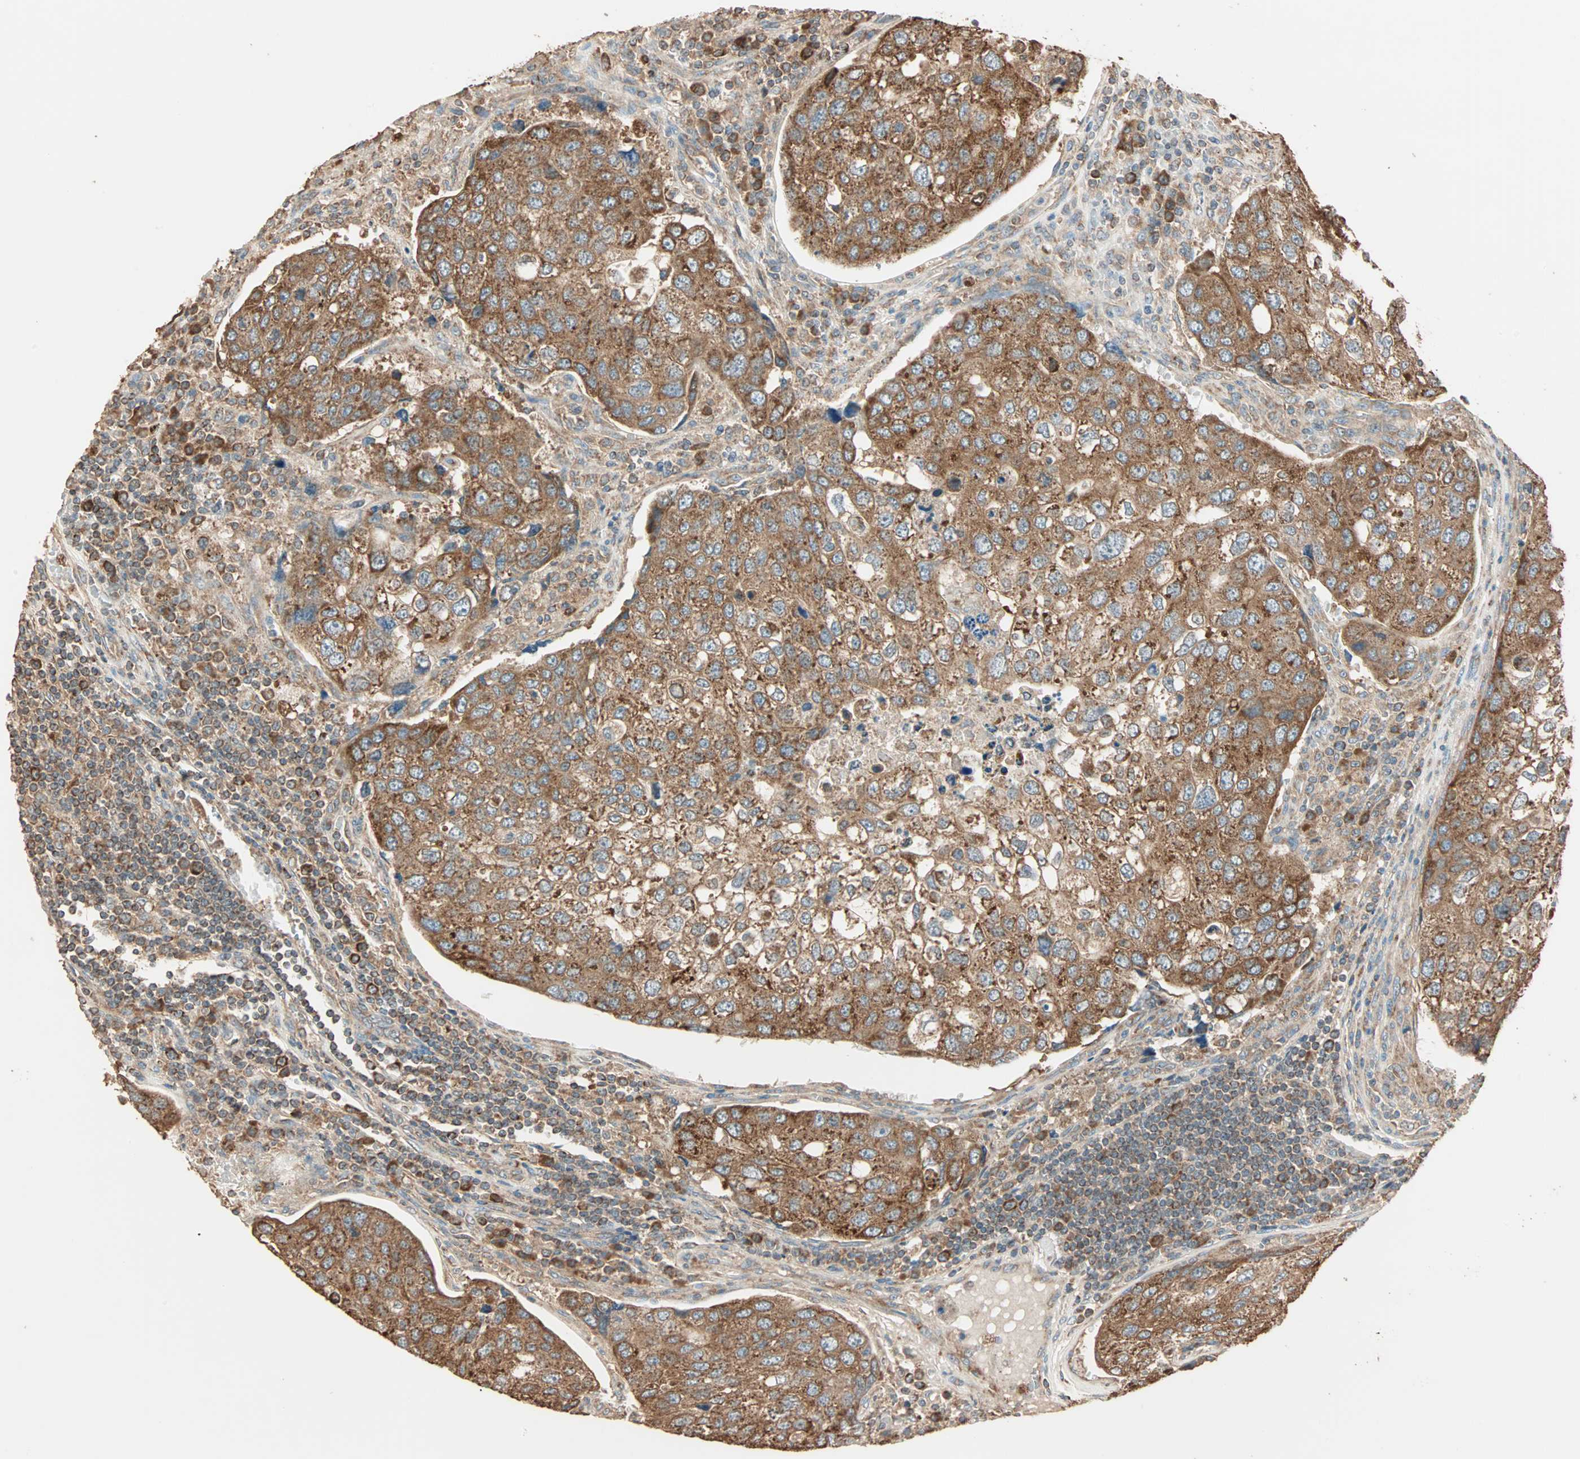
{"staining": {"intensity": "strong", "quantity": ">75%", "location": "cytoplasmic/membranous"}, "tissue": "urothelial cancer", "cell_type": "Tumor cells", "image_type": "cancer", "snomed": [{"axis": "morphology", "description": "Urothelial carcinoma, High grade"}, {"axis": "topography", "description": "Lymph node"}, {"axis": "topography", "description": "Urinary bladder"}], "caption": "A brown stain labels strong cytoplasmic/membranous positivity of a protein in human urothelial cancer tumor cells.", "gene": "EIF4G2", "patient": {"sex": "male", "age": 51}}